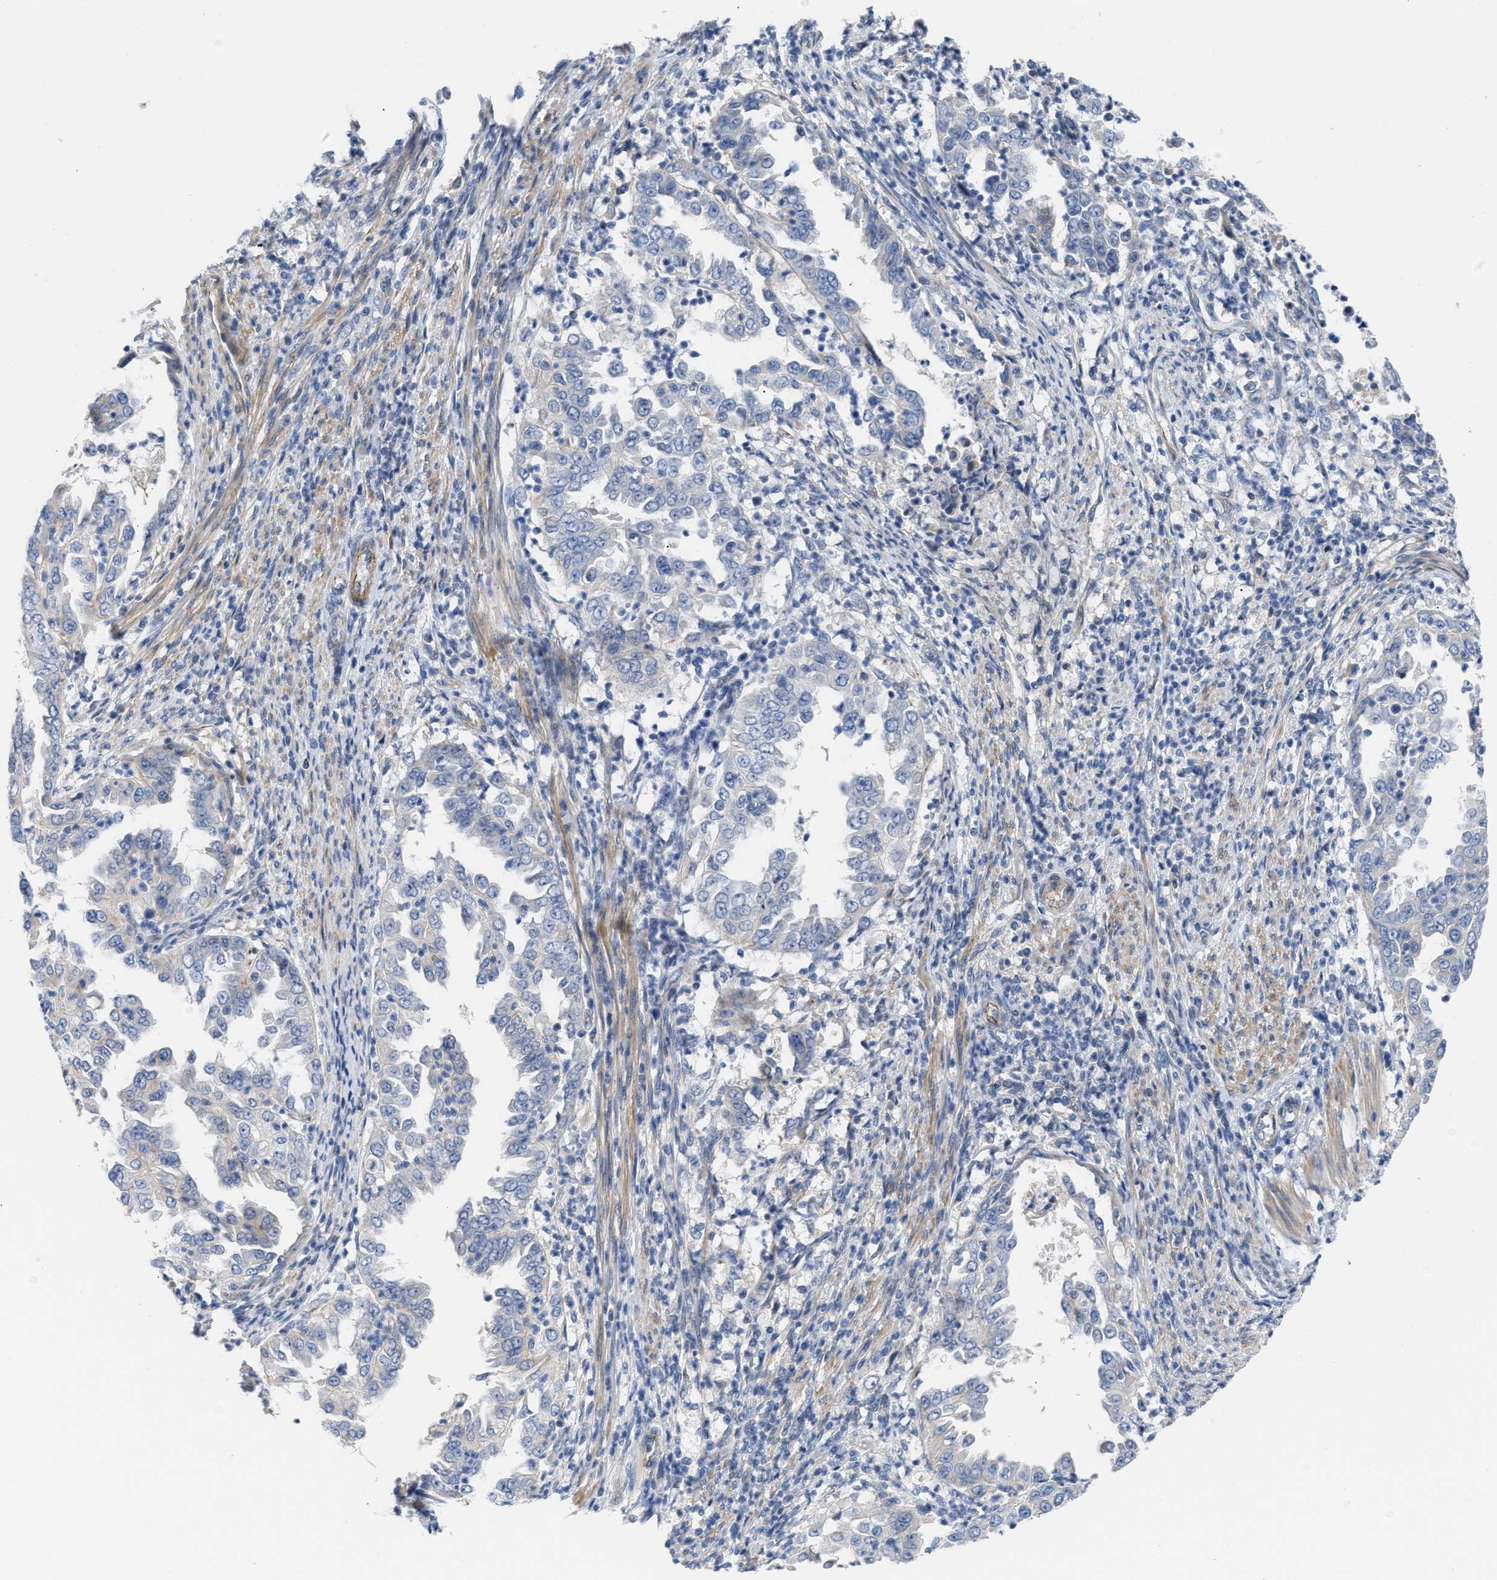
{"staining": {"intensity": "negative", "quantity": "none", "location": "none"}, "tissue": "endometrial cancer", "cell_type": "Tumor cells", "image_type": "cancer", "snomed": [{"axis": "morphology", "description": "Adenocarcinoma, NOS"}, {"axis": "topography", "description": "Endometrium"}], "caption": "IHC of endometrial adenocarcinoma exhibits no positivity in tumor cells.", "gene": "TFPI", "patient": {"sex": "female", "age": 85}}